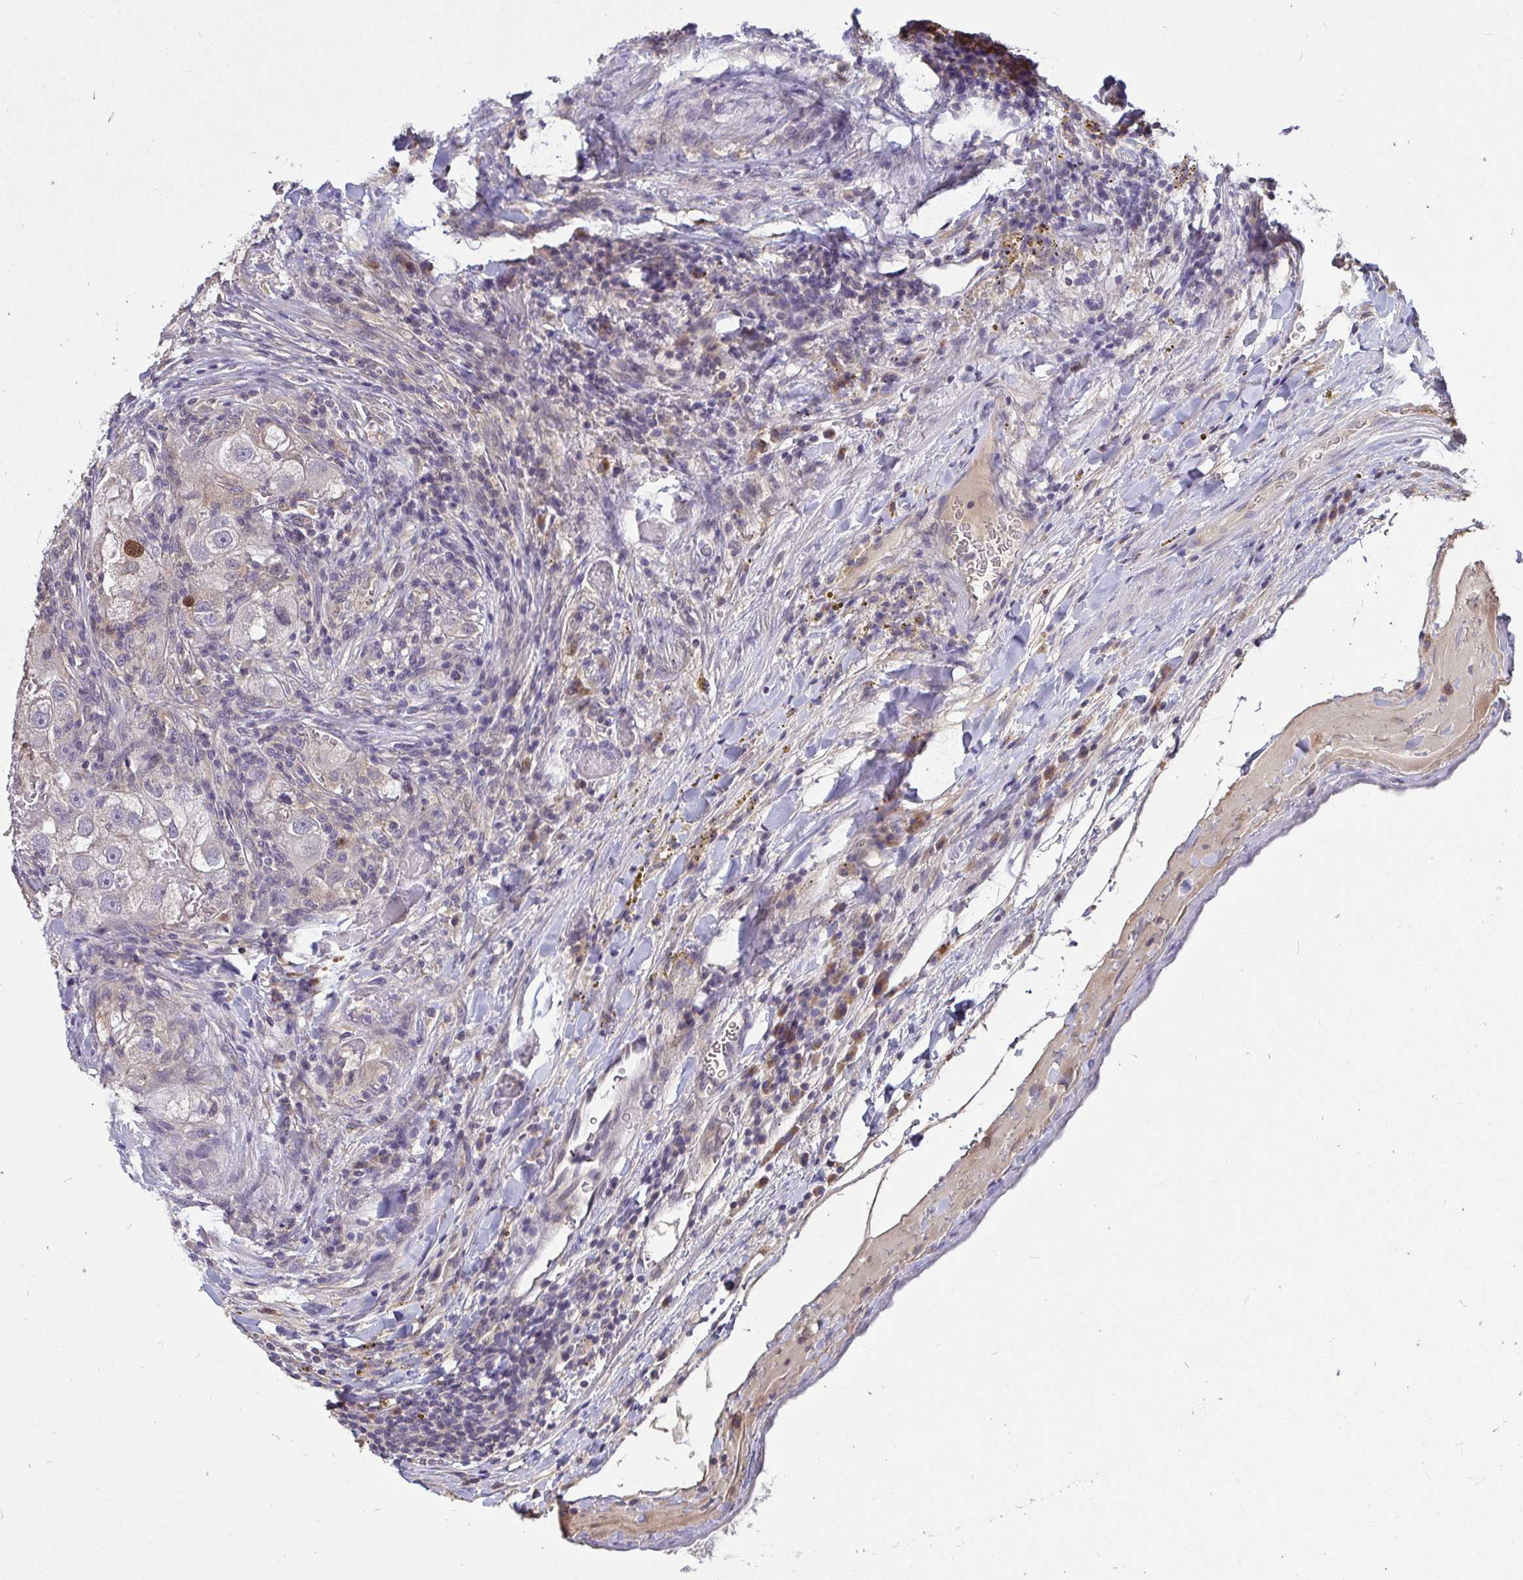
{"staining": {"intensity": "moderate", "quantity": "<25%", "location": "nuclear"}, "tissue": "renal cancer", "cell_type": "Tumor cells", "image_type": "cancer", "snomed": [{"axis": "morphology", "description": "Adenocarcinoma, NOS"}, {"axis": "topography", "description": "Kidney"}], "caption": "About <25% of tumor cells in adenocarcinoma (renal) display moderate nuclear protein expression as visualized by brown immunohistochemical staining.", "gene": "ANLN", "patient": {"sex": "male", "age": 63}}